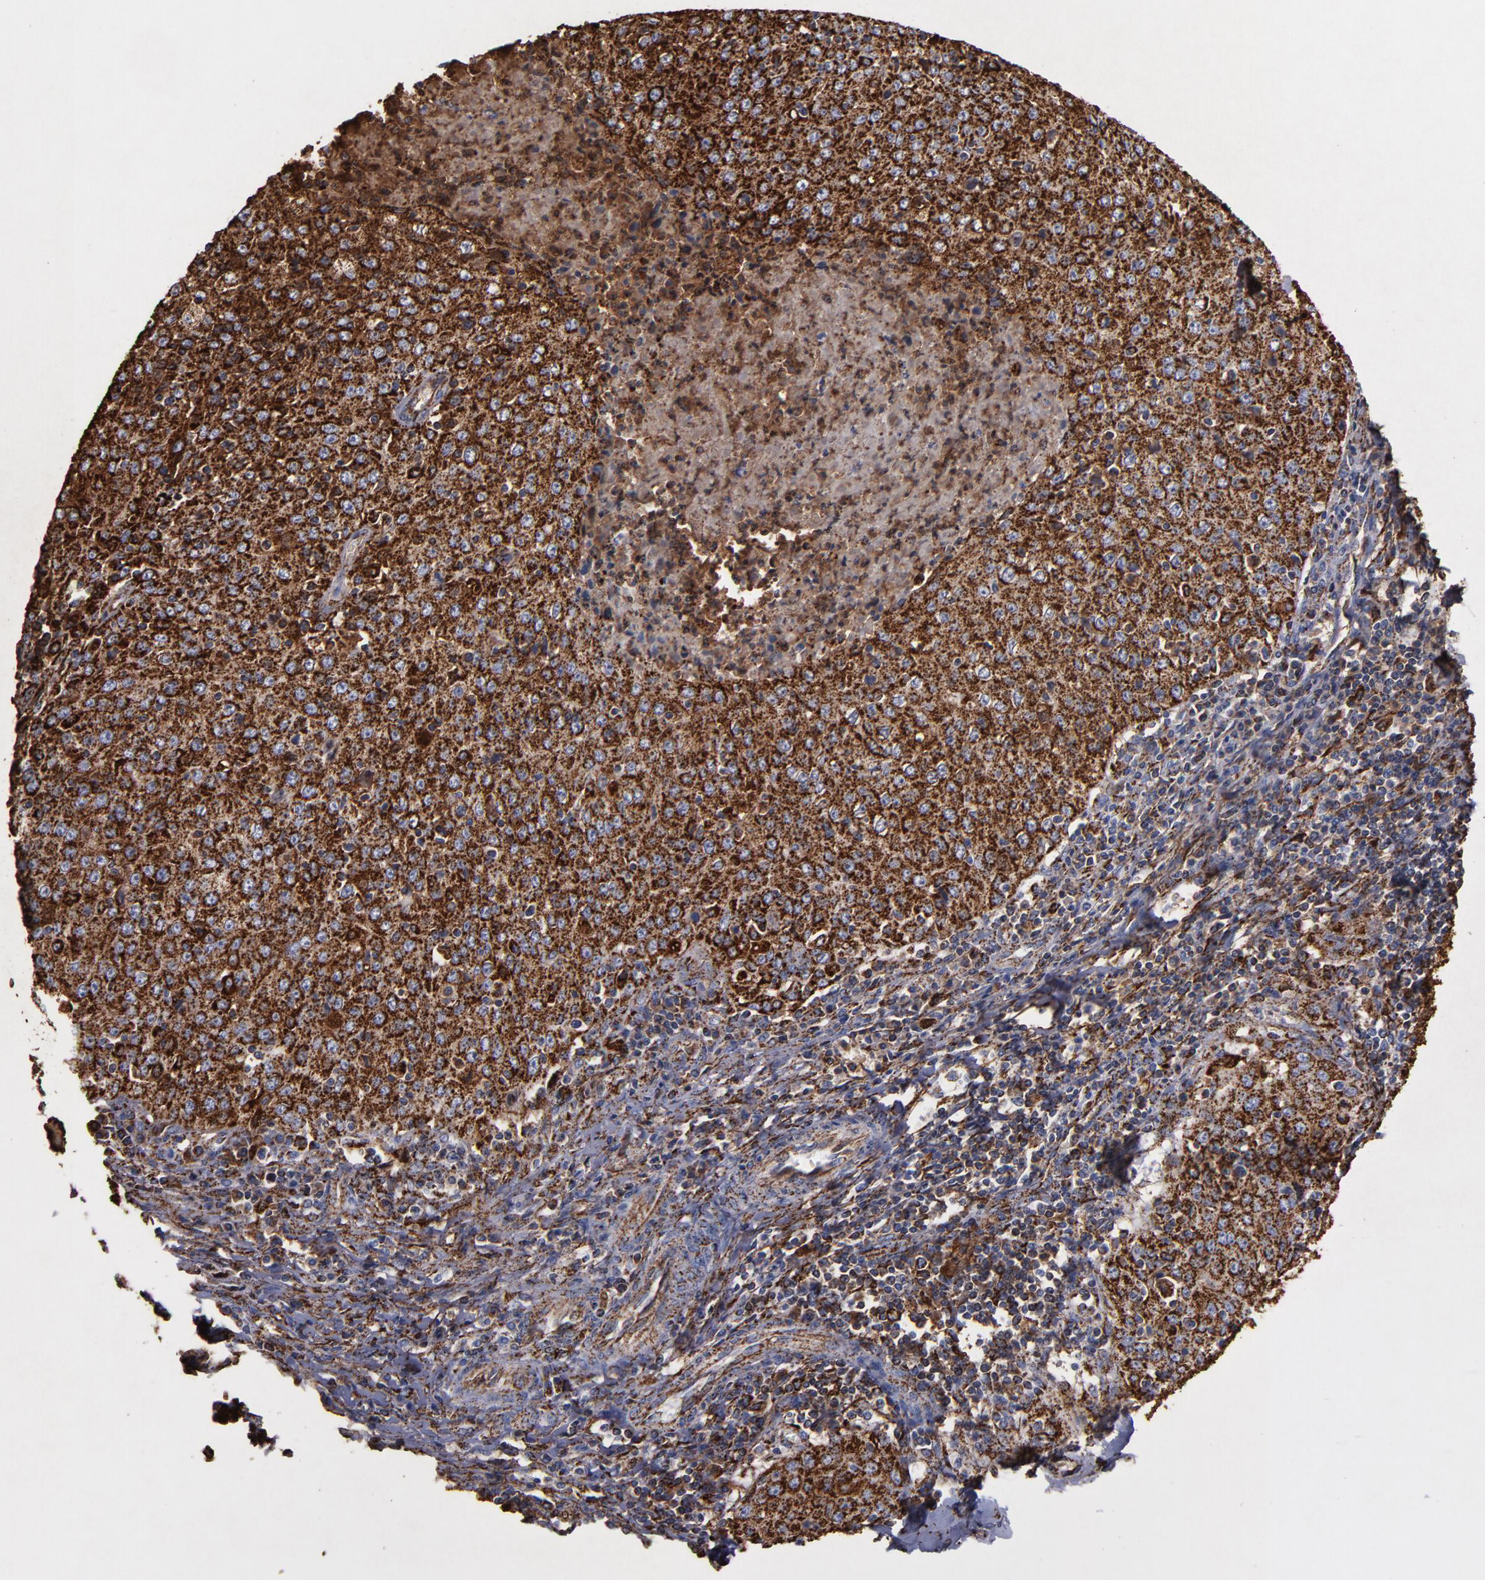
{"staining": {"intensity": "strong", "quantity": ">75%", "location": "cytoplasmic/membranous"}, "tissue": "cervical cancer", "cell_type": "Tumor cells", "image_type": "cancer", "snomed": [{"axis": "morphology", "description": "Squamous cell carcinoma, NOS"}, {"axis": "topography", "description": "Cervix"}], "caption": "Protein expression analysis of human squamous cell carcinoma (cervical) reveals strong cytoplasmic/membranous staining in about >75% of tumor cells. (Brightfield microscopy of DAB IHC at high magnification).", "gene": "SOD2", "patient": {"sex": "female", "age": 27}}